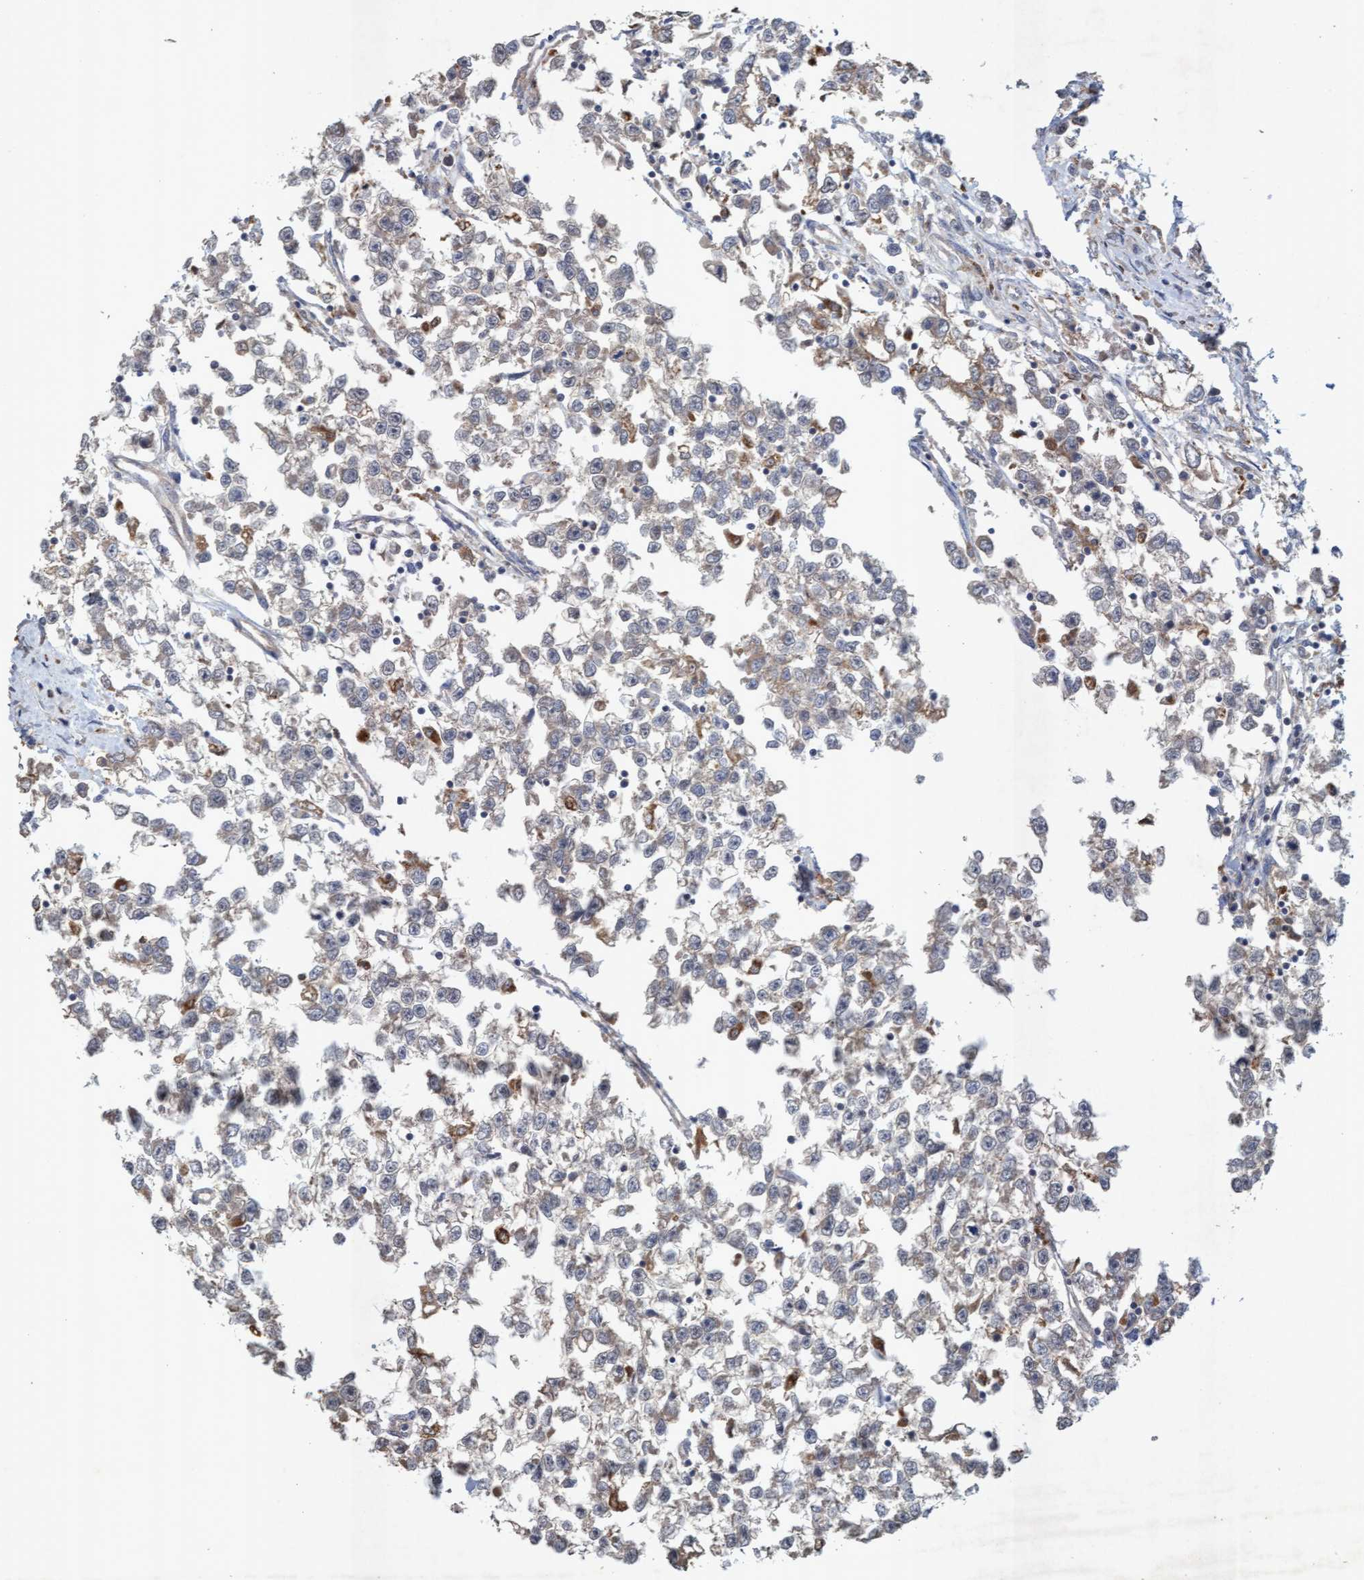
{"staining": {"intensity": "weak", "quantity": "25%-75%", "location": "cytoplasmic/membranous"}, "tissue": "testis cancer", "cell_type": "Tumor cells", "image_type": "cancer", "snomed": [{"axis": "morphology", "description": "Seminoma, NOS"}, {"axis": "morphology", "description": "Carcinoma, Embryonal, NOS"}, {"axis": "topography", "description": "Testis"}], "caption": "Brown immunohistochemical staining in testis embryonal carcinoma displays weak cytoplasmic/membranous expression in approximately 25%-75% of tumor cells.", "gene": "ATPAF2", "patient": {"sex": "male", "age": 51}}